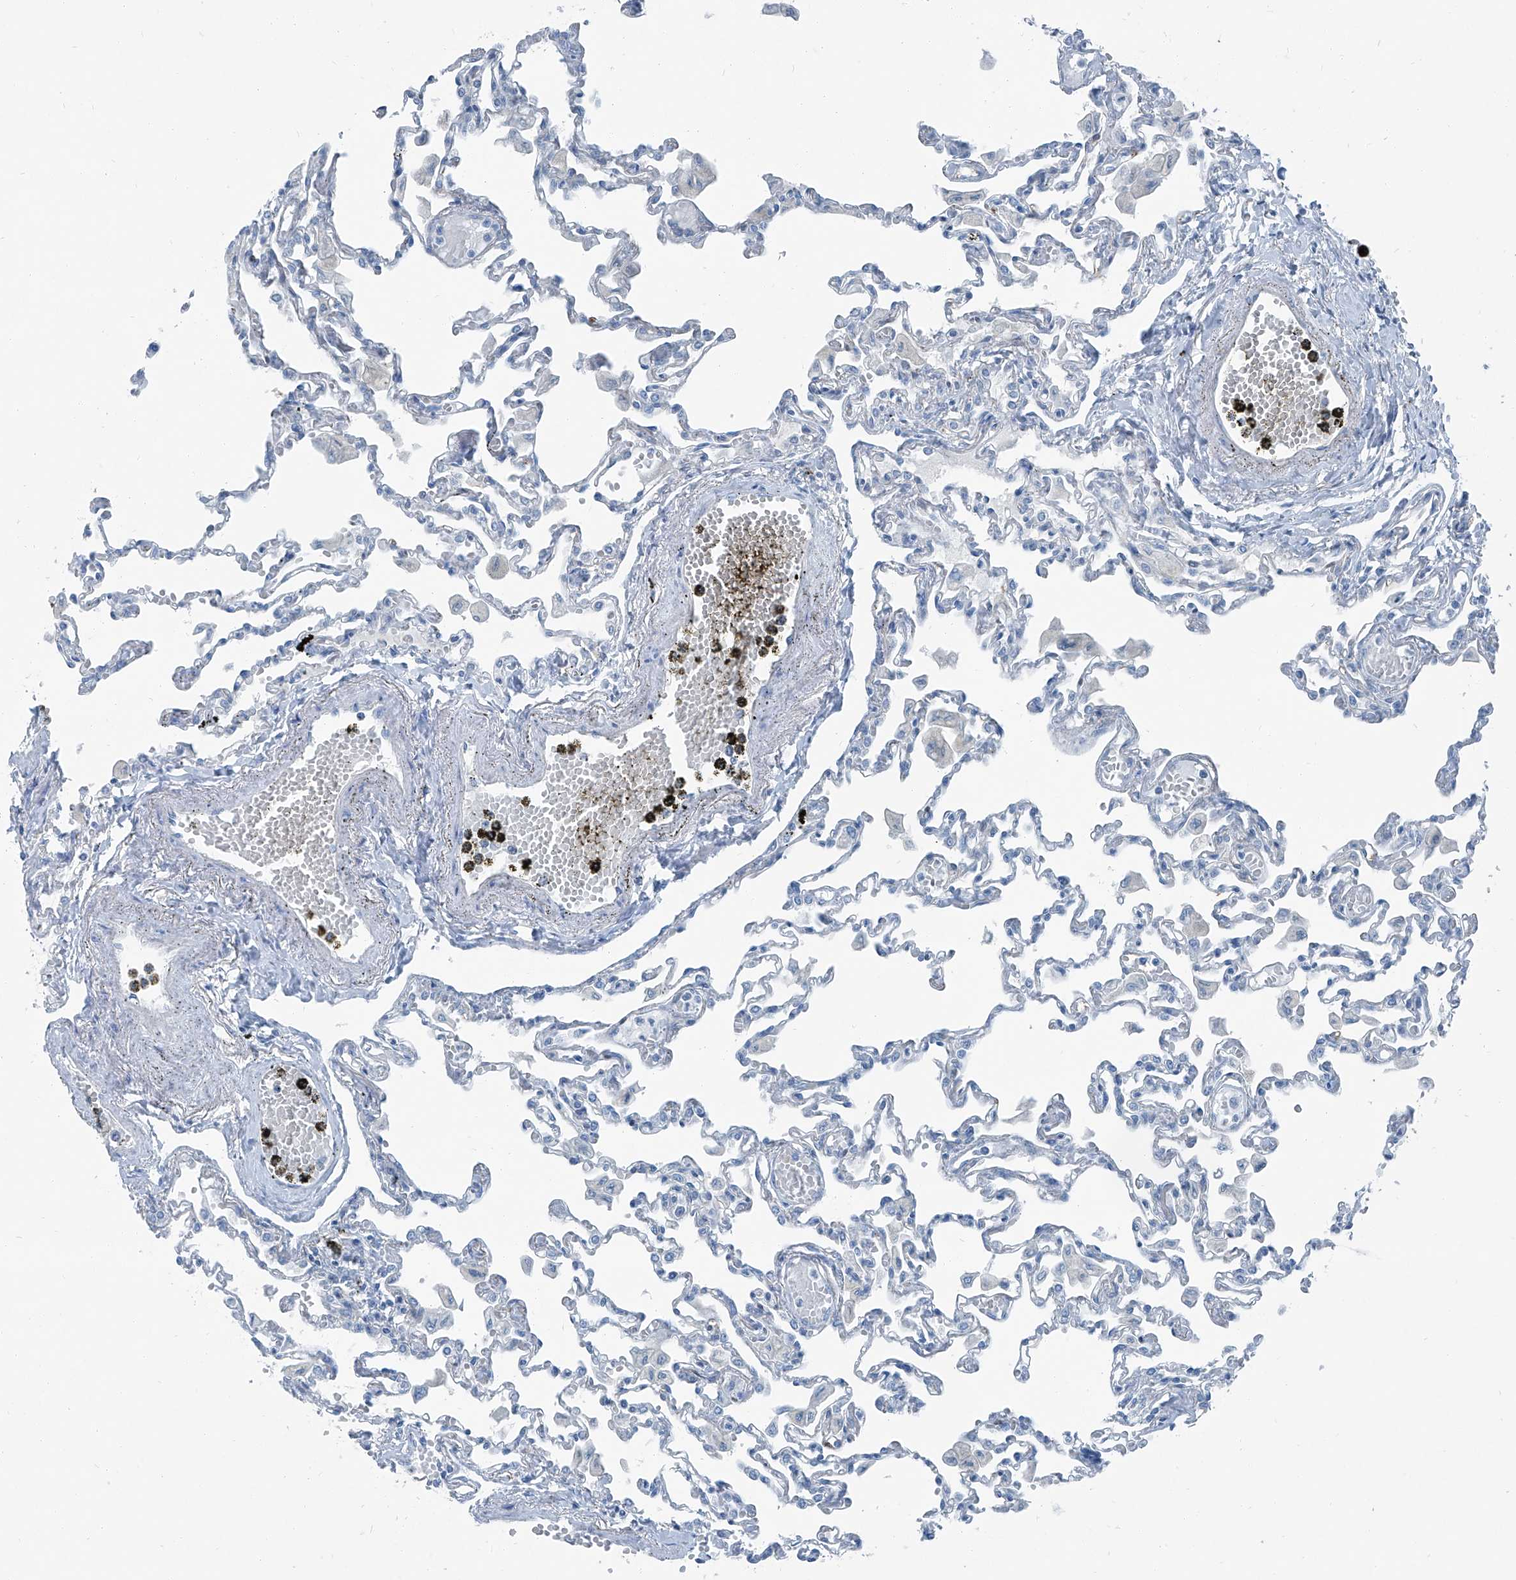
{"staining": {"intensity": "negative", "quantity": "none", "location": "none"}, "tissue": "lung", "cell_type": "Alveolar cells", "image_type": "normal", "snomed": [{"axis": "morphology", "description": "Normal tissue, NOS"}, {"axis": "topography", "description": "Bronchus"}, {"axis": "topography", "description": "Lung"}], "caption": "DAB immunohistochemical staining of unremarkable human lung exhibits no significant positivity in alveolar cells. (Stains: DAB (3,3'-diaminobenzidine) immunohistochemistry (IHC) with hematoxylin counter stain, Microscopy: brightfield microscopy at high magnification).", "gene": "RGN", "patient": {"sex": "female", "age": 49}}